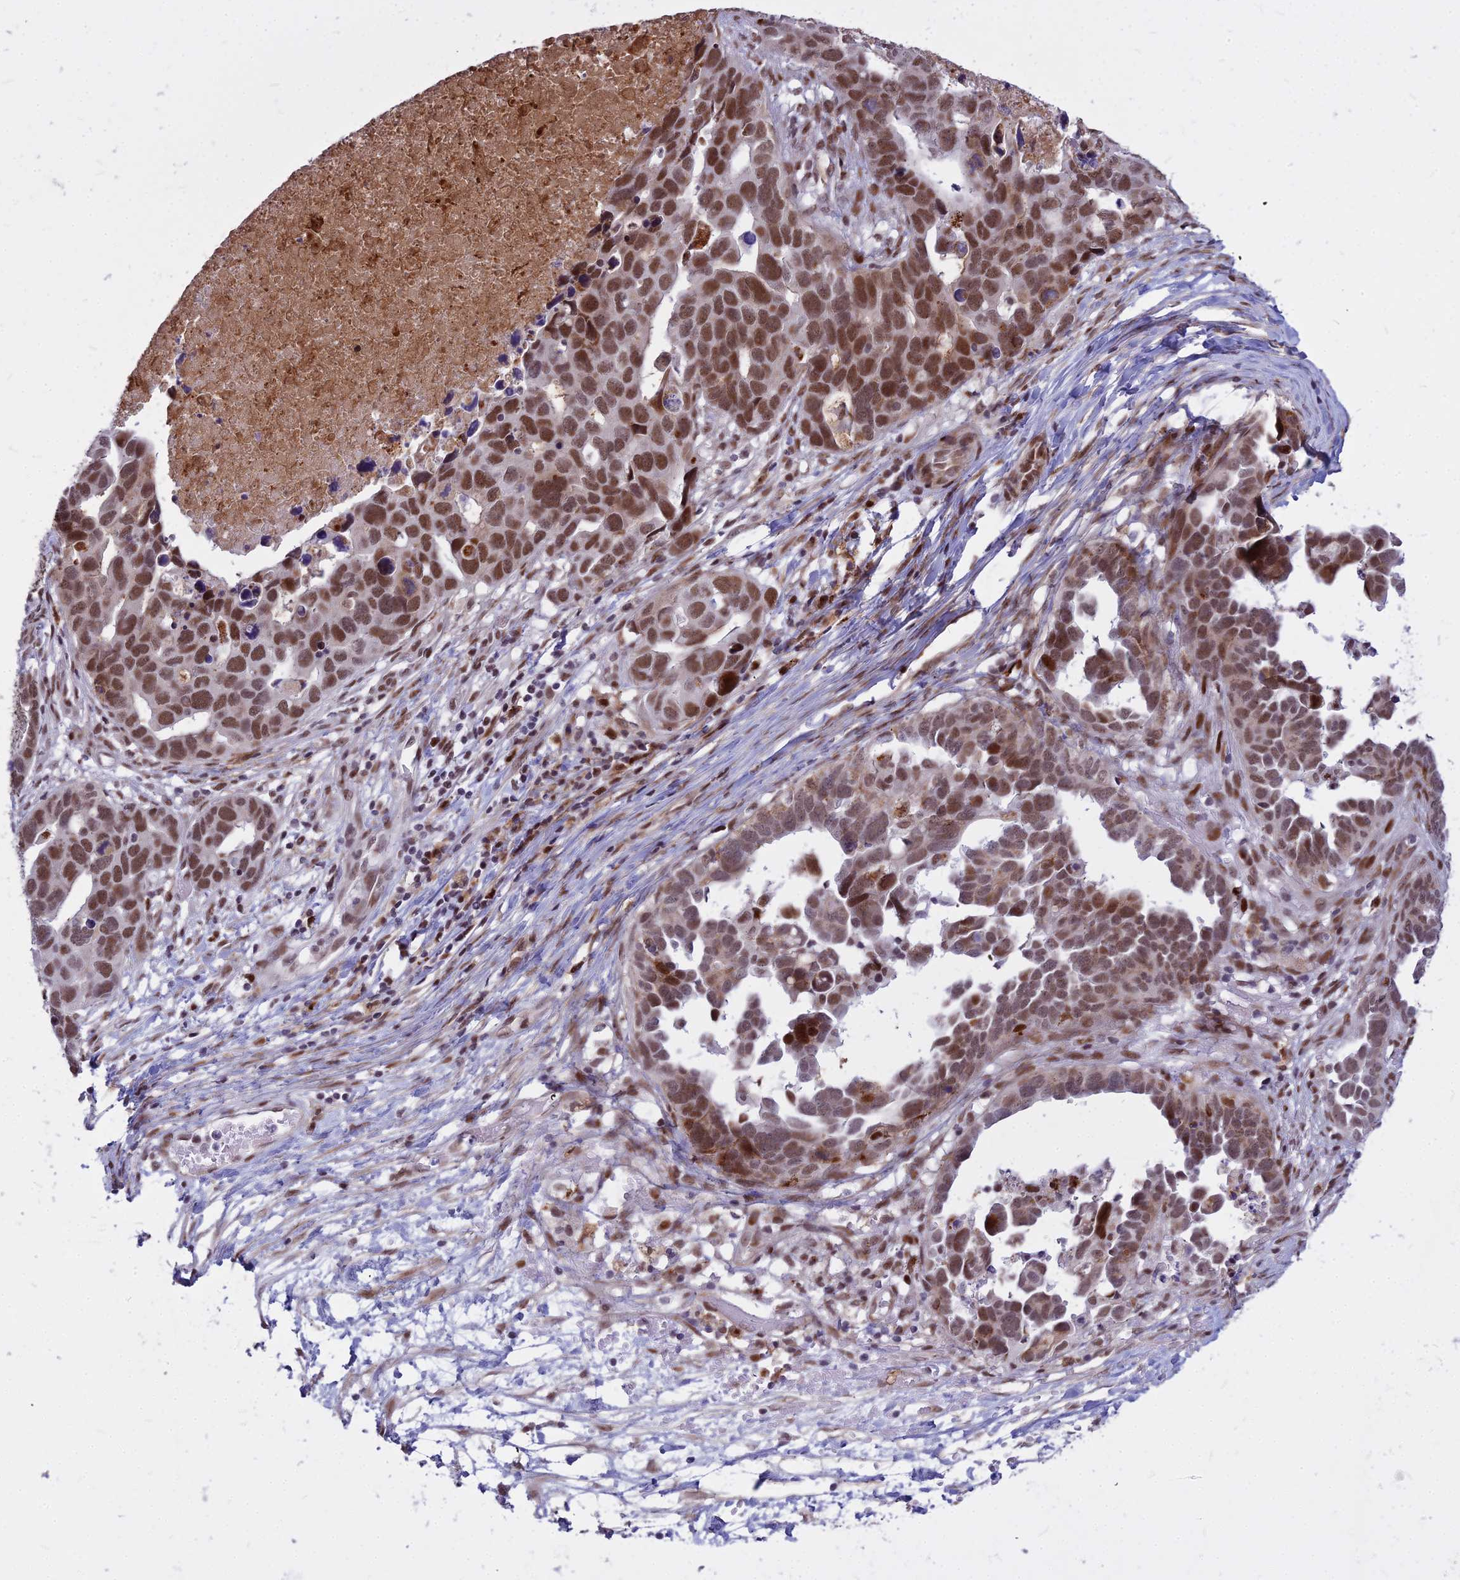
{"staining": {"intensity": "moderate", "quantity": ">75%", "location": "nuclear"}, "tissue": "ovarian cancer", "cell_type": "Tumor cells", "image_type": "cancer", "snomed": [{"axis": "morphology", "description": "Cystadenocarcinoma, serous, NOS"}, {"axis": "topography", "description": "Ovary"}], "caption": "Protein staining reveals moderate nuclear staining in about >75% of tumor cells in ovarian cancer. (DAB (3,3'-diaminobenzidine) IHC, brown staining for protein, blue staining for nuclei).", "gene": "ALG10", "patient": {"sex": "female", "age": 54}}